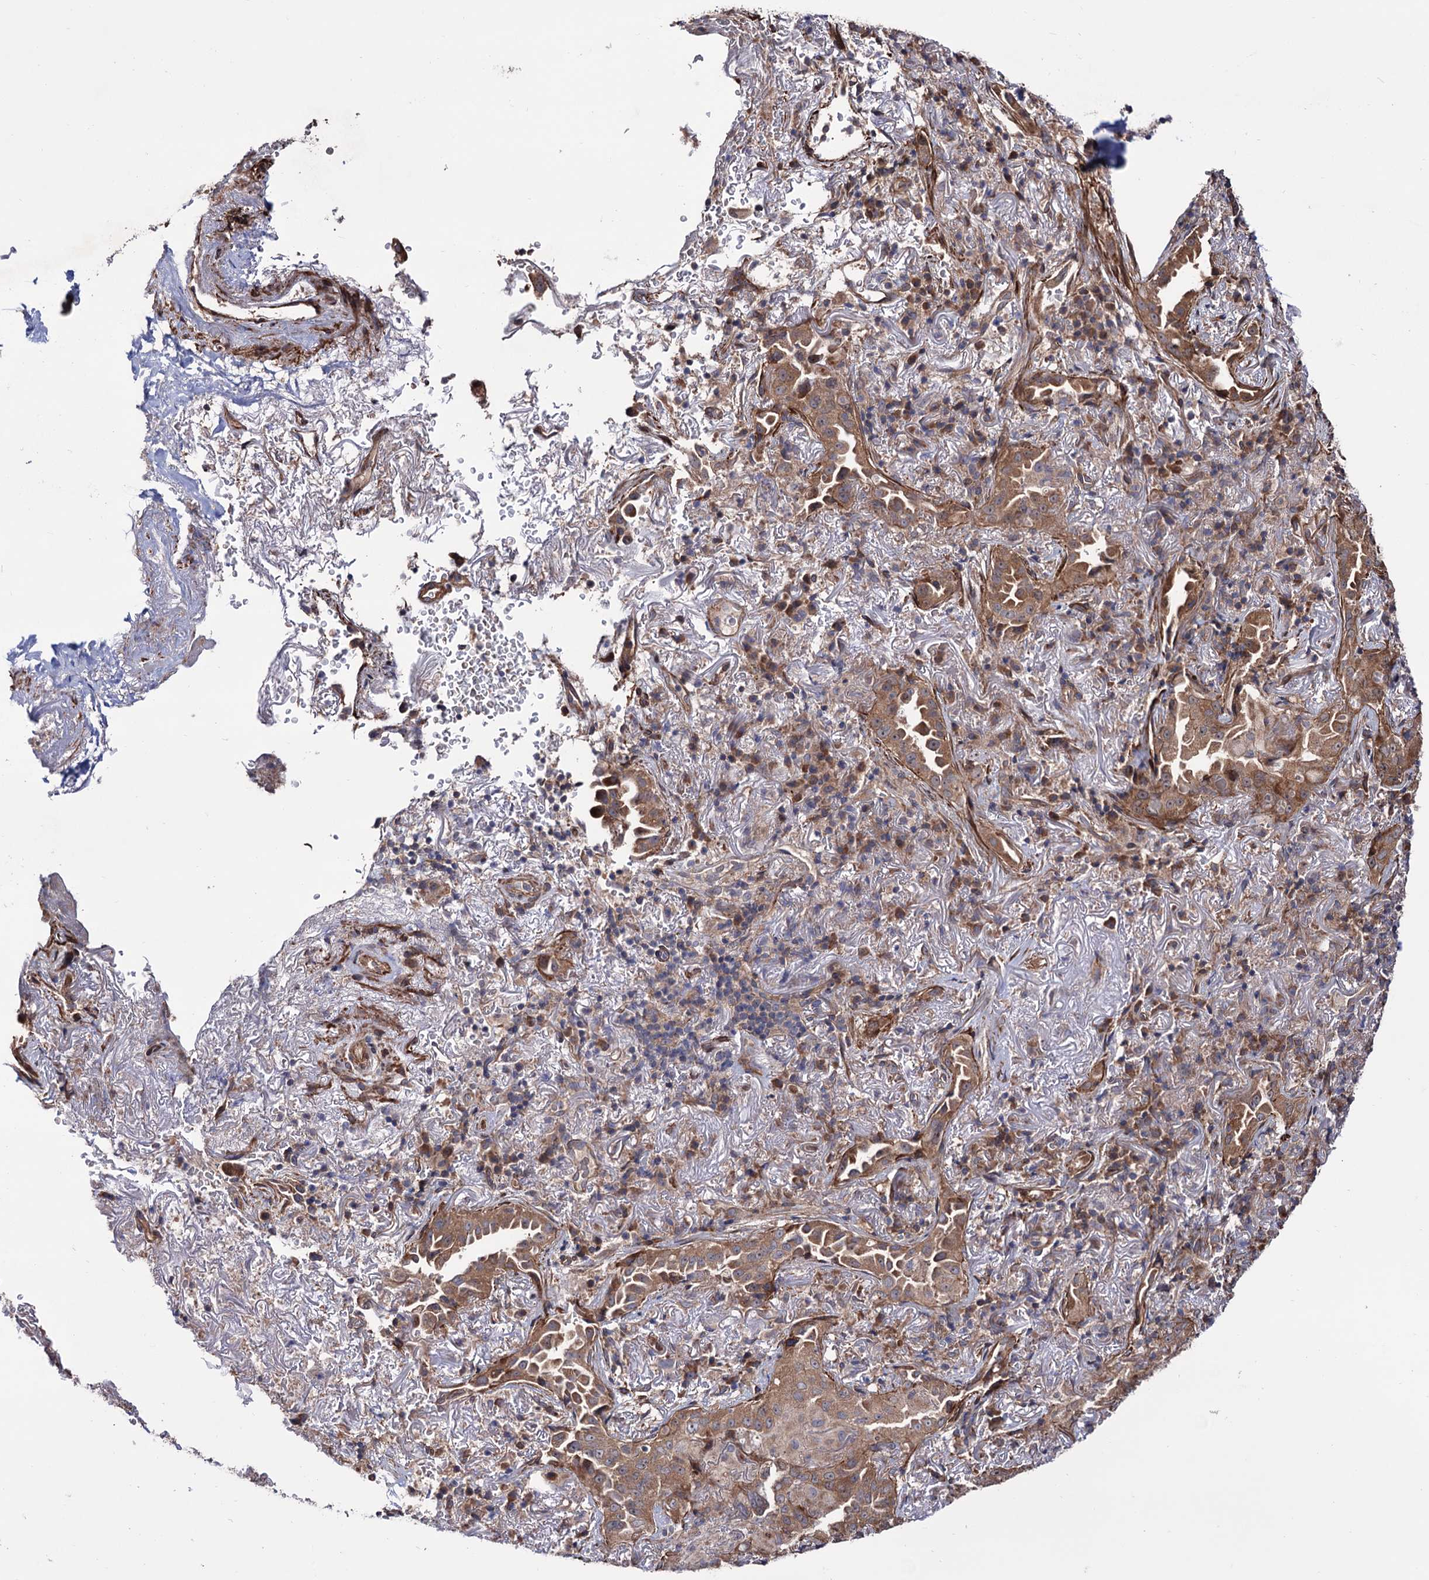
{"staining": {"intensity": "moderate", "quantity": ">75%", "location": "cytoplasmic/membranous"}, "tissue": "lung cancer", "cell_type": "Tumor cells", "image_type": "cancer", "snomed": [{"axis": "morphology", "description": "Adenocarcinoma, NOS"}, {"axis": "topography", "description": "Lung"}], "caption": "Lung cancer stained with DAB immunohistochemistry (IHC) demonstrates medium levels of moderate cytoplasmic/membranous positivity in about >75% of tumor cells.", "gene": "FERMT2", "patient": {"sex": "female", "age": 69}}